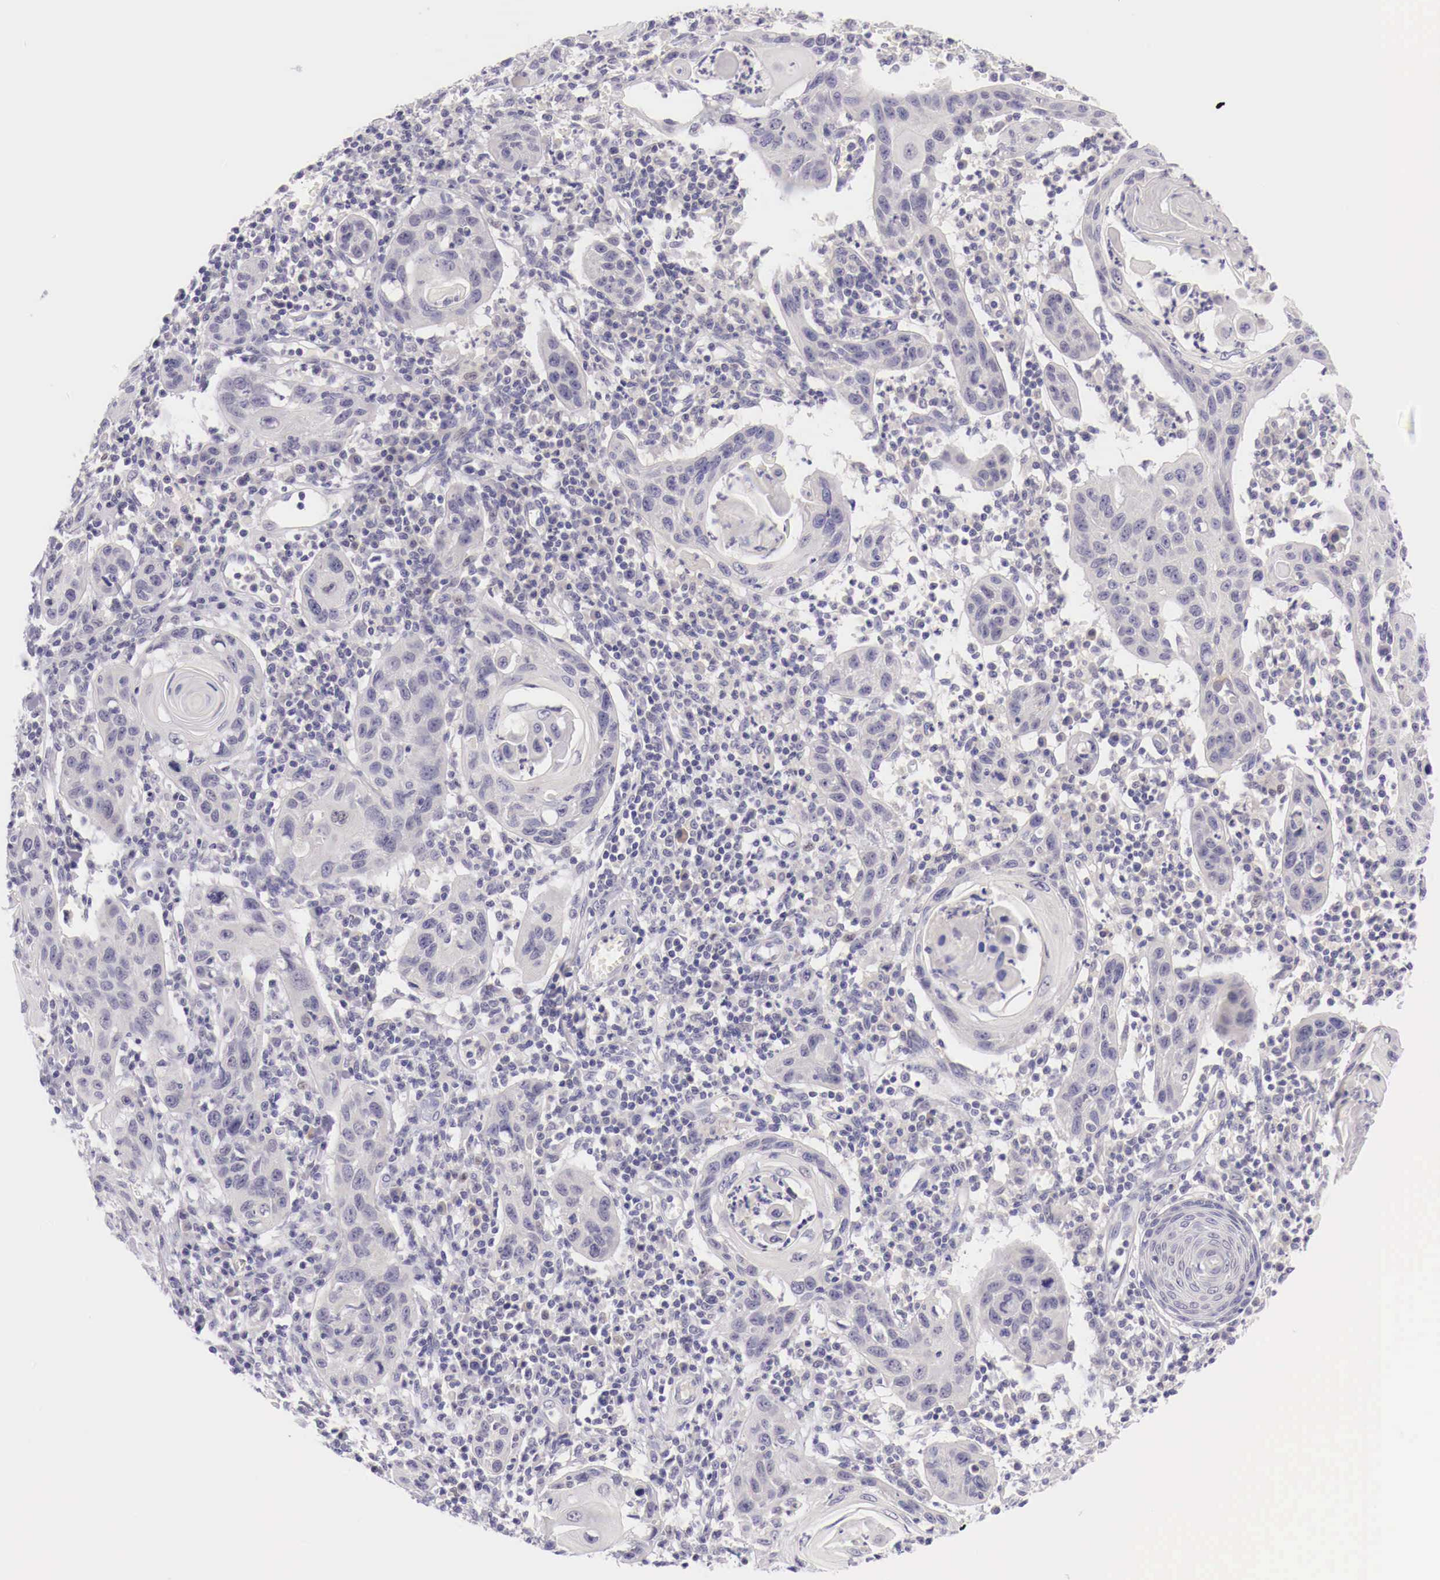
{"staining": {"intensity": "negative", "quantity": "none", "location": "none"}, "tissue": "skin cancer", "cell_type": "Tumor cells", "image_type": "cancer", "snomed": [{"axis": "morphology", "description": "Squamous cell carcinoma, NOS"}, {"axis": "topography", "description": "Skin"}], "caption": "The image displays no significant positivity in tumor cells of skin cancer.", "gene": "BCL6", "patient": {"sex": "female", "age": 74}}